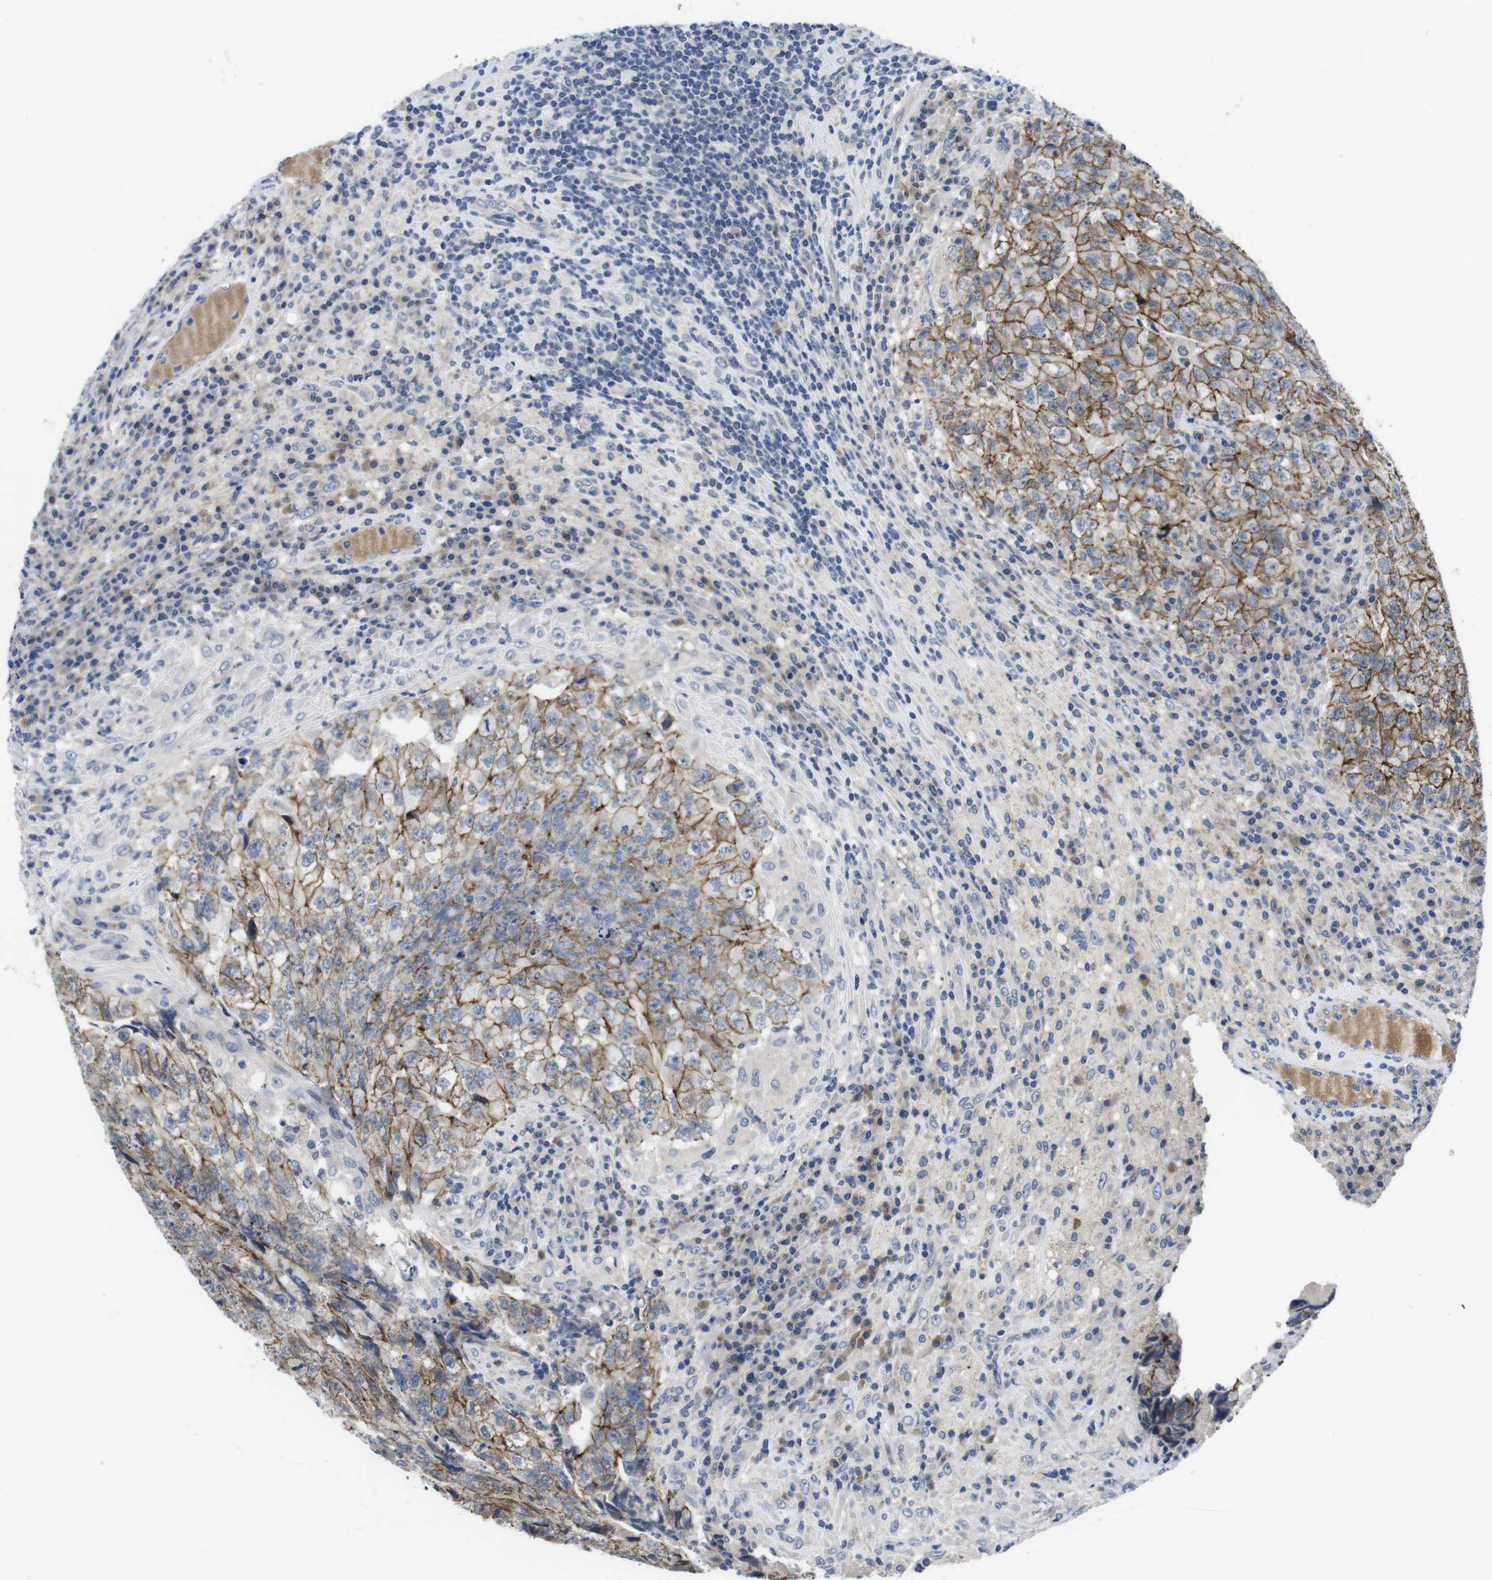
{"staining": {"intensity": "moderate", "quantity": ">75%", "location": "cytoplasmic/membranous"}, "tissue": "testis cancer", "cell_type": "Tumor cells", "image_type": "cancer", "snomed": [{"axis": "morphology", "description": "Necrosis, NOS"}, {"axis": "morphology", "description": "Carcinoma, Embryonal, NOS"}, {"axis": "topography", "description": "Testis"}], "caption": "Protein analysis of testis cancer (embryonal carcinoma) tissue reveals moderate cytoplasmic/membranous positivity in approximately >75% of tumor cells.", "gene": "SCRIB", "patient": {"sex": "male", "age": 19}}